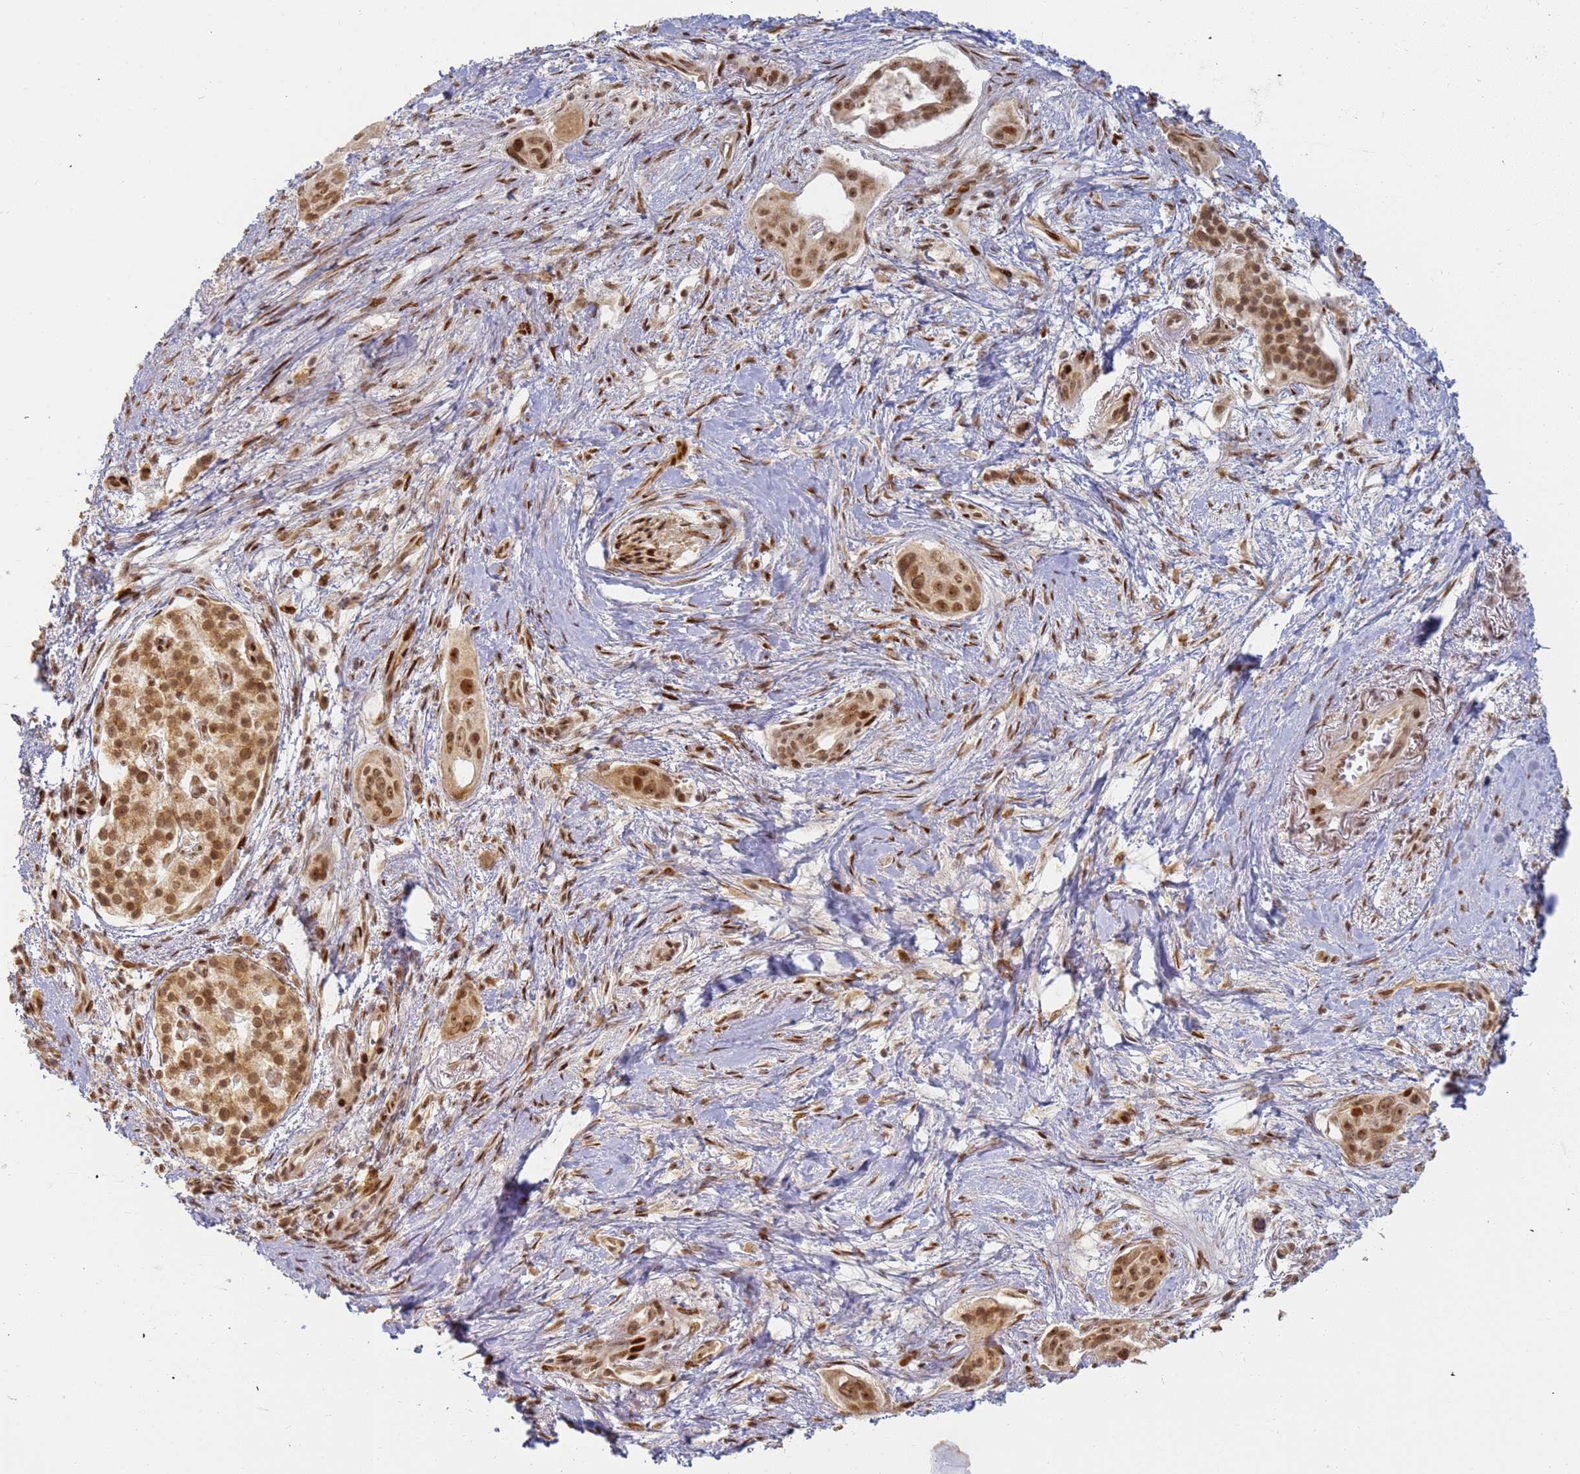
{"staining": {"intensity": "moderate", "quantity": ">75%", "location": "nuclear"}, "tissue": "pancreatic cancer", "cell_type": "Tumor cells", "image_type": "cancer", "snomed": [{"axis": "morphology", "description": "Adenocarcinoma, NOS"}, {"axis": "topography", "description": "Pancreas"}], "caption": "Protein analysis of pancreatic cancer tissue demonstrates moderate nuclear positivity in approximately >75% of tumor cells.", "gene": "ABCA2", "patient": {"sex": "male", "age": 72}}